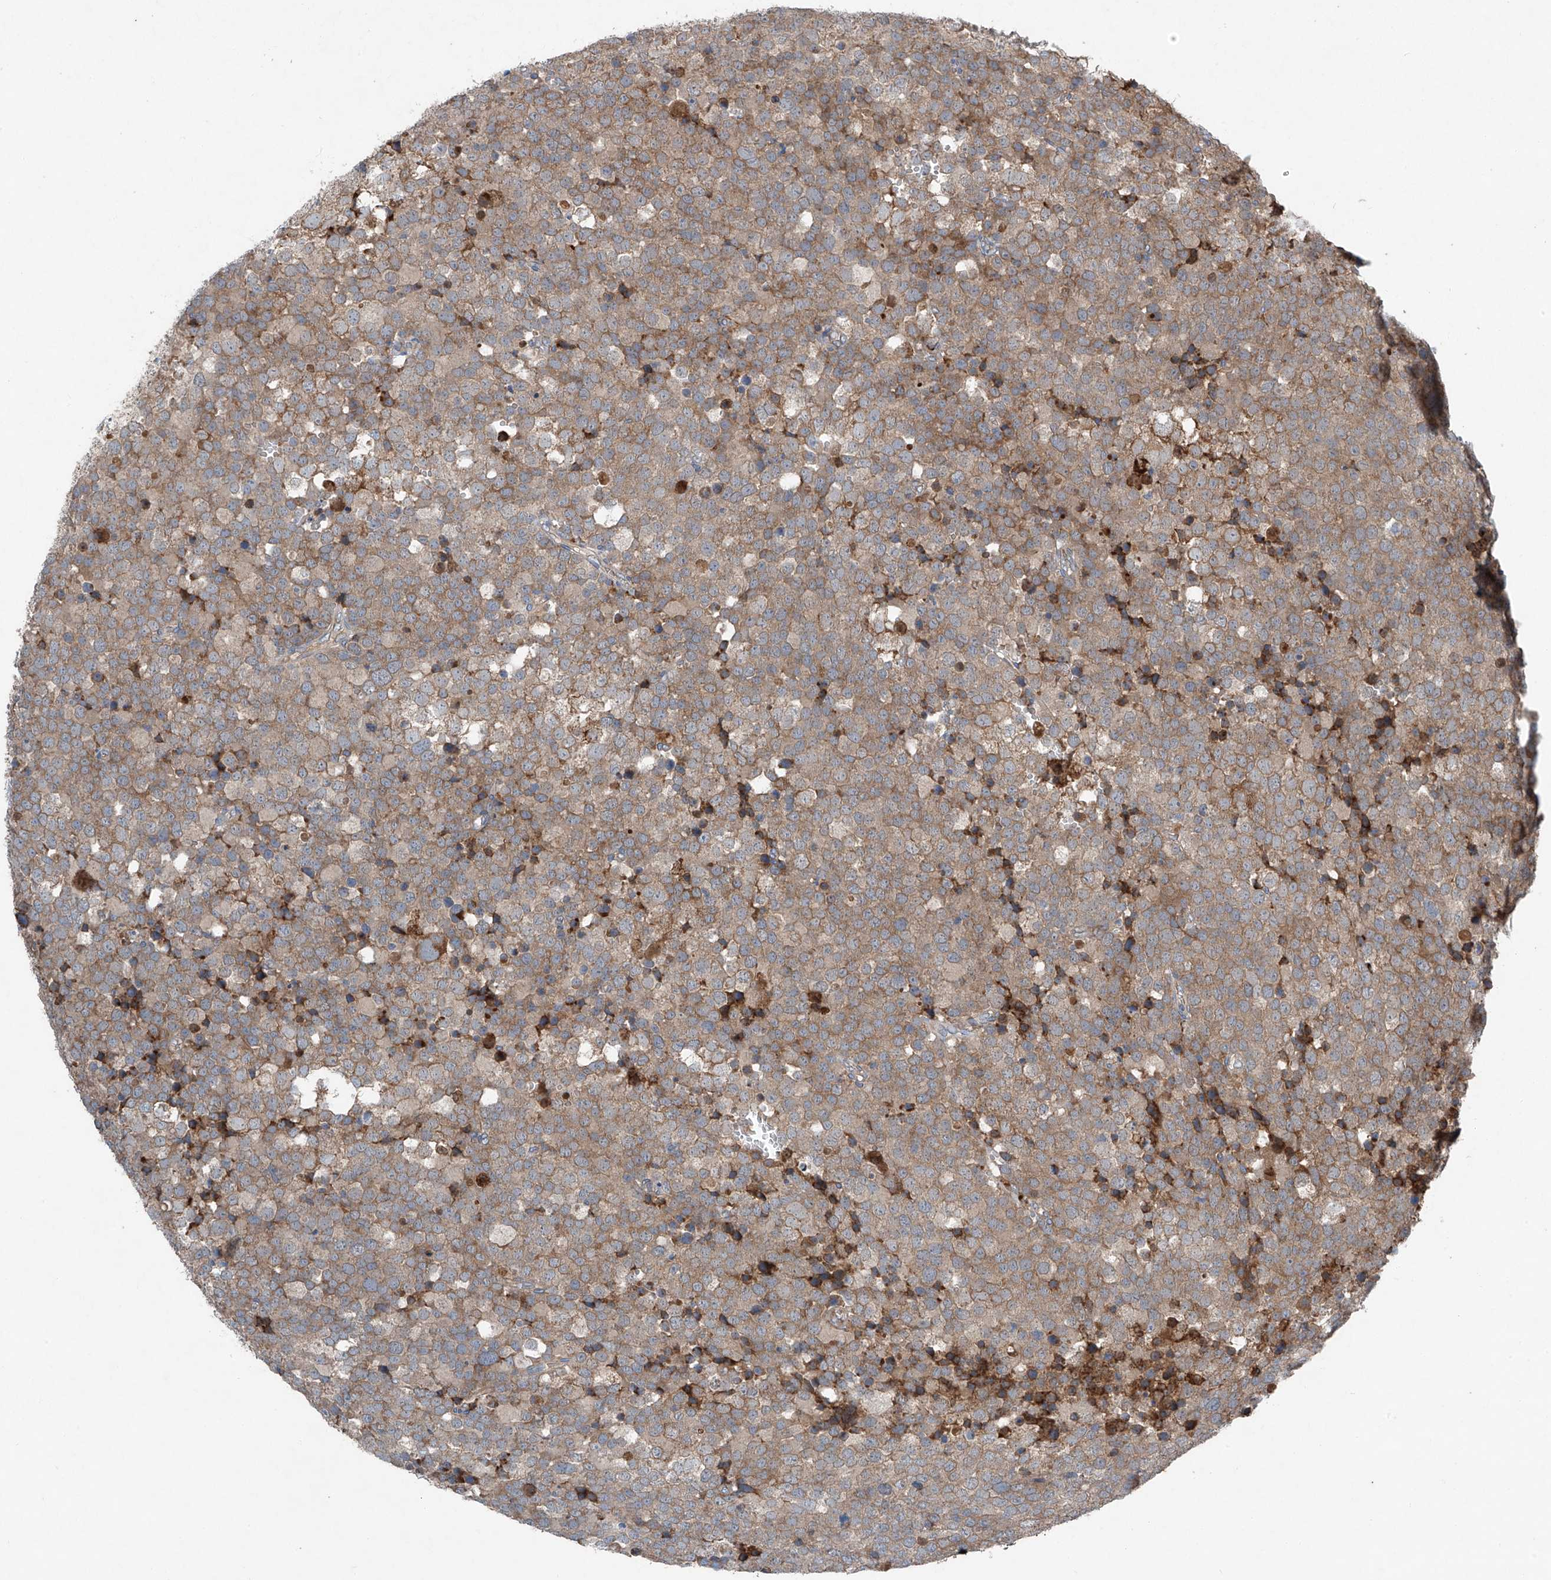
{"staining": {"intensity": "moderate", "quantity": ">75%", "location": "cytoplasmic/membranous"}, "tissue": "testis cancer", "cell_type": "Tumor cells", "image_type": "cancer", "snomed": [{"axis": "morphology", "description": "Seminoma, NOS"}, {"axis": "topography", "description": "Testis"}], "caption": "Protein staining displays moderate cytoplasmic/membranous positivity in approximately >75% of tumor cells in testis cancer.", "gene": "FOXRED2", "patient": {"sex": "male", "age": 71}}